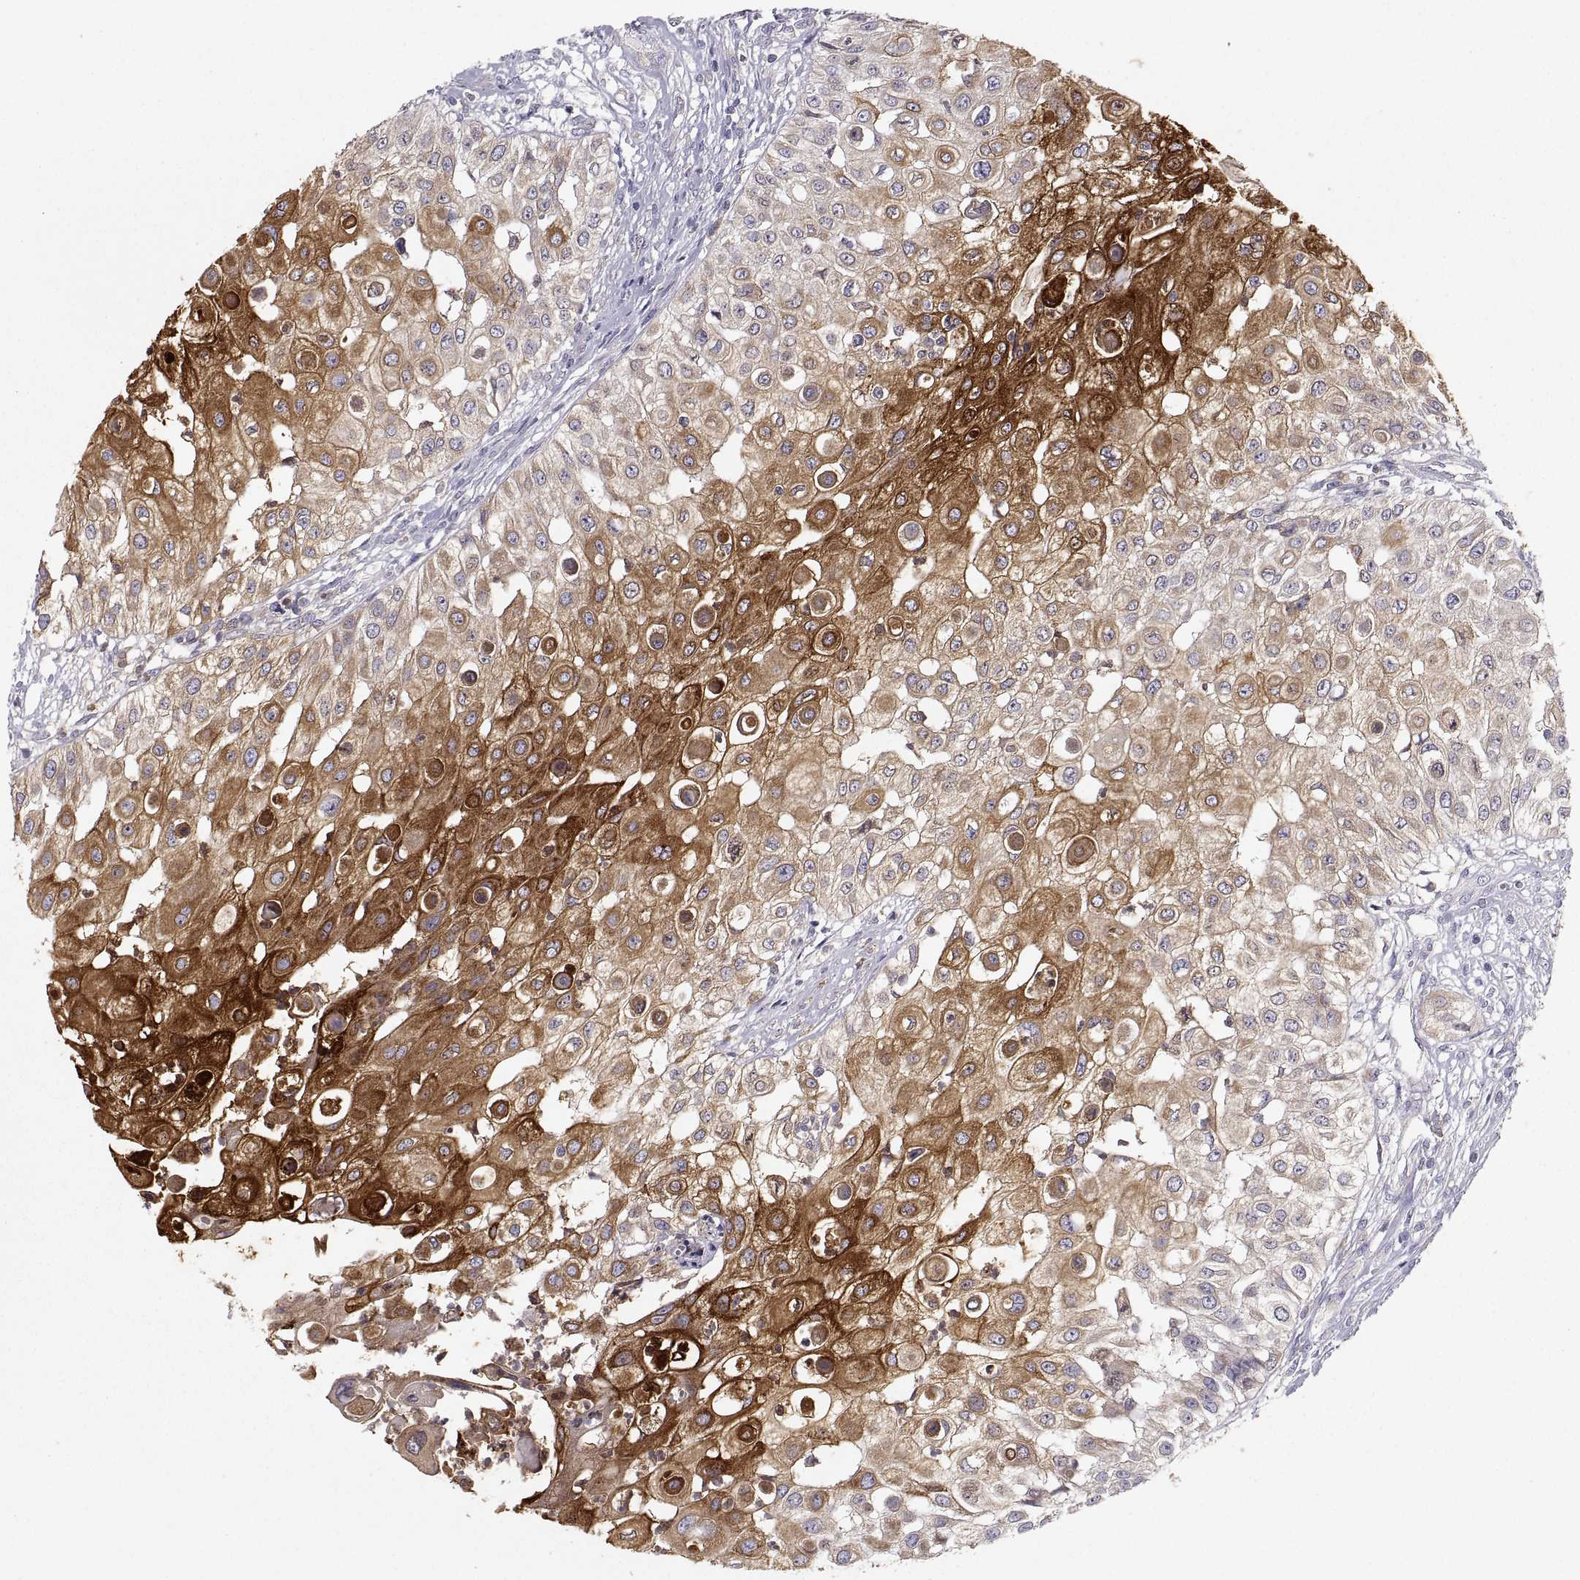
{"staining": {"intensity": "strong", "quantity": "25%-75%", "location": "cytoplasmic/membranous"}, "tissue": "urothelial cancer", "cell_type": "Tumor cells", "image_type": "cancer", "snomed": [{"axis": "morphology", "description": "Urothelial carcinoma, High grade"}, {"axis": "topography", "description": "Urinary bladder"}], "caption": "This photomicrograph displays immunohistochemistry staining of urothelial cancer, with high strong cytoplasmic/membranous expression in about 25%-75% of tumor cells.", "gene": "ERO1A", "patient": {"sex": "female", "age": 79}}